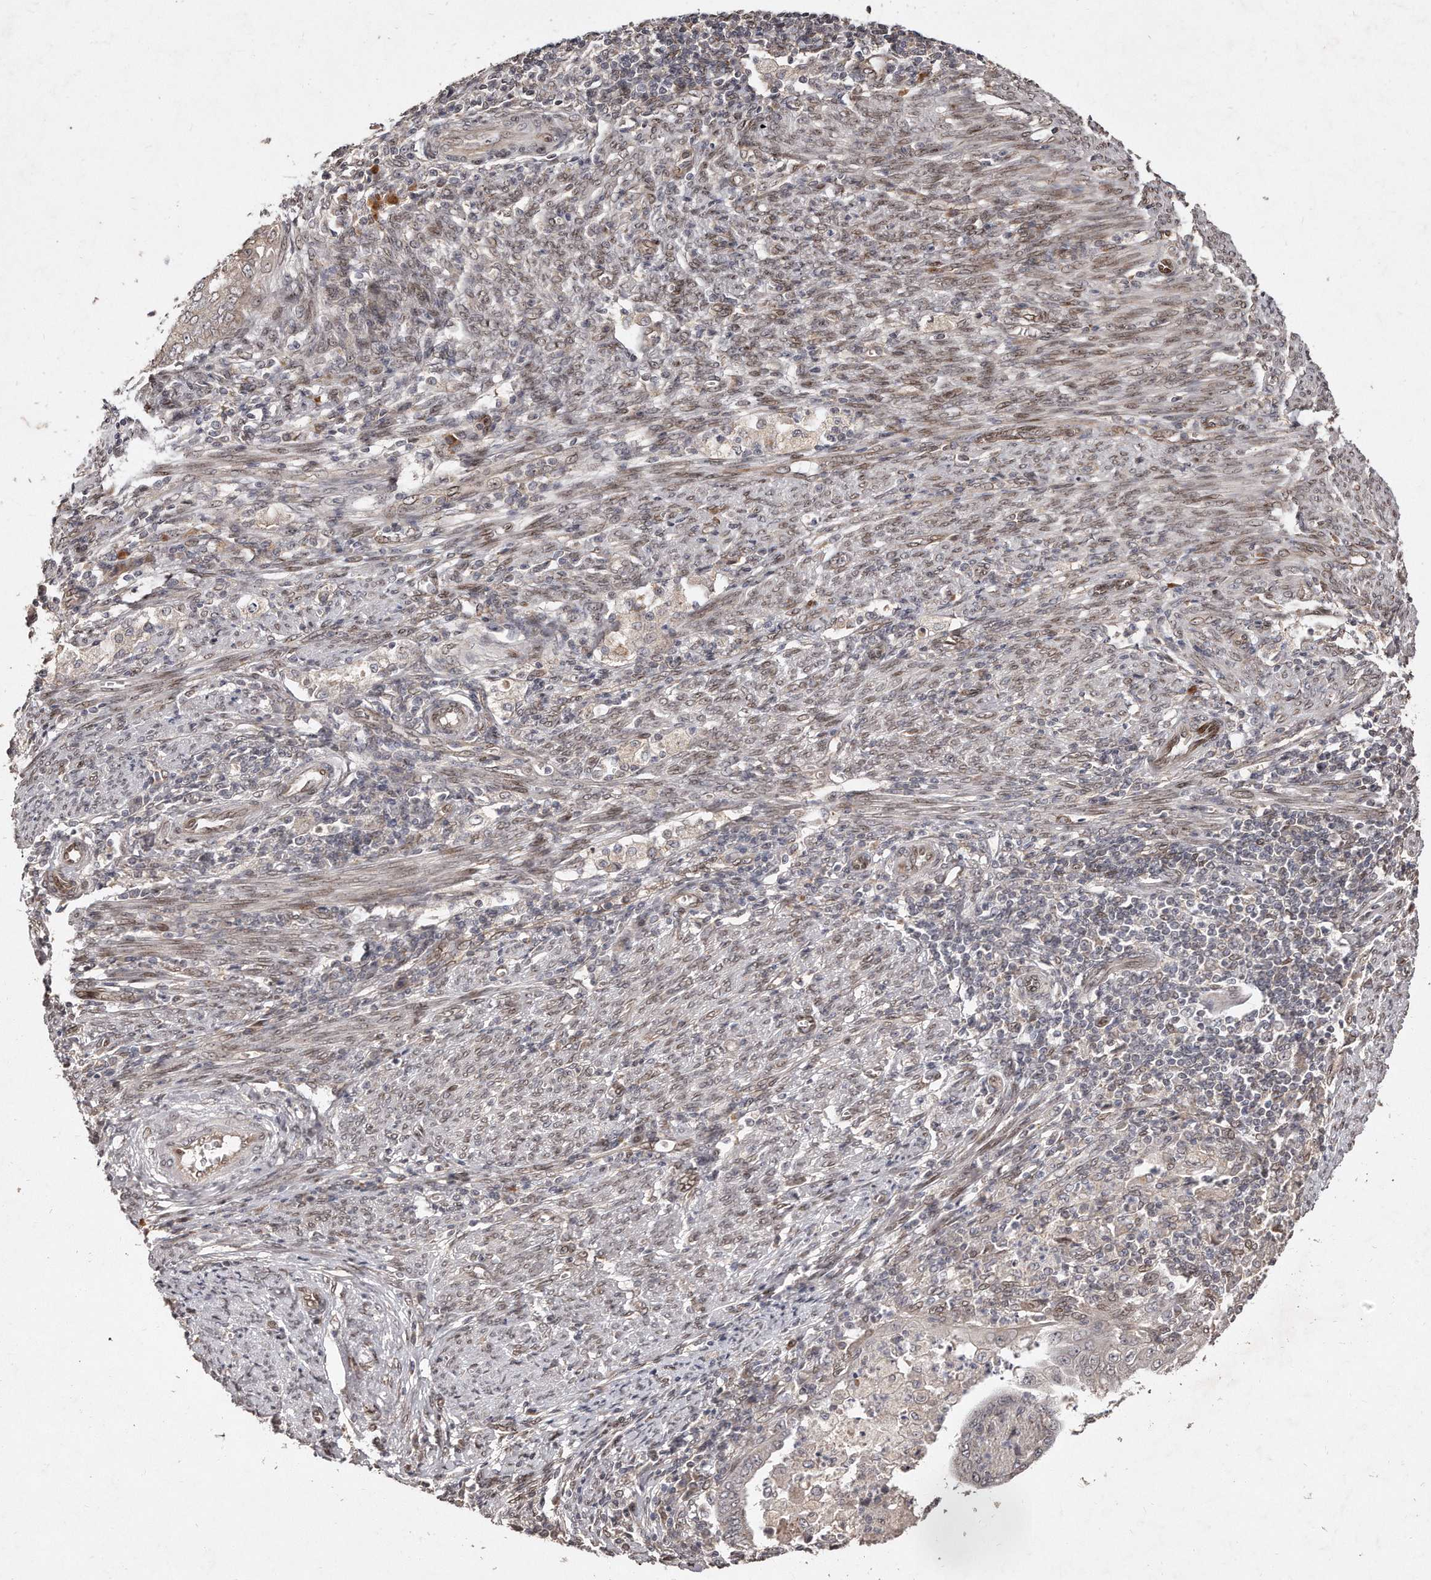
{"staining": {"intensity": "negative", "quantity": "none", "location": "none"}, "tissue": "endometrial cancer", "cell_type": "Tumor cells", "image_type": "cancer", "snomed": [{"axis": "morphology", "description": "Polyp, NOS"}, {"axis": "morphology", "description": "Adenocarcinoma, NOS"}, {"axis": "morphology", "description": "Adenoma, NOS"}, {"axis": "topography", "description": "Endometrium"}], "caption": "Immunohistochemistry (IHC) image of neoplastic tissue: endometrial cancer stained with DAB exhibits no significant protein expression in tumor cells. (DAB IHC with hematoxylin counter stain).", "gene": "HASPIN", "patient": {"sex": "female", "age": 79}}